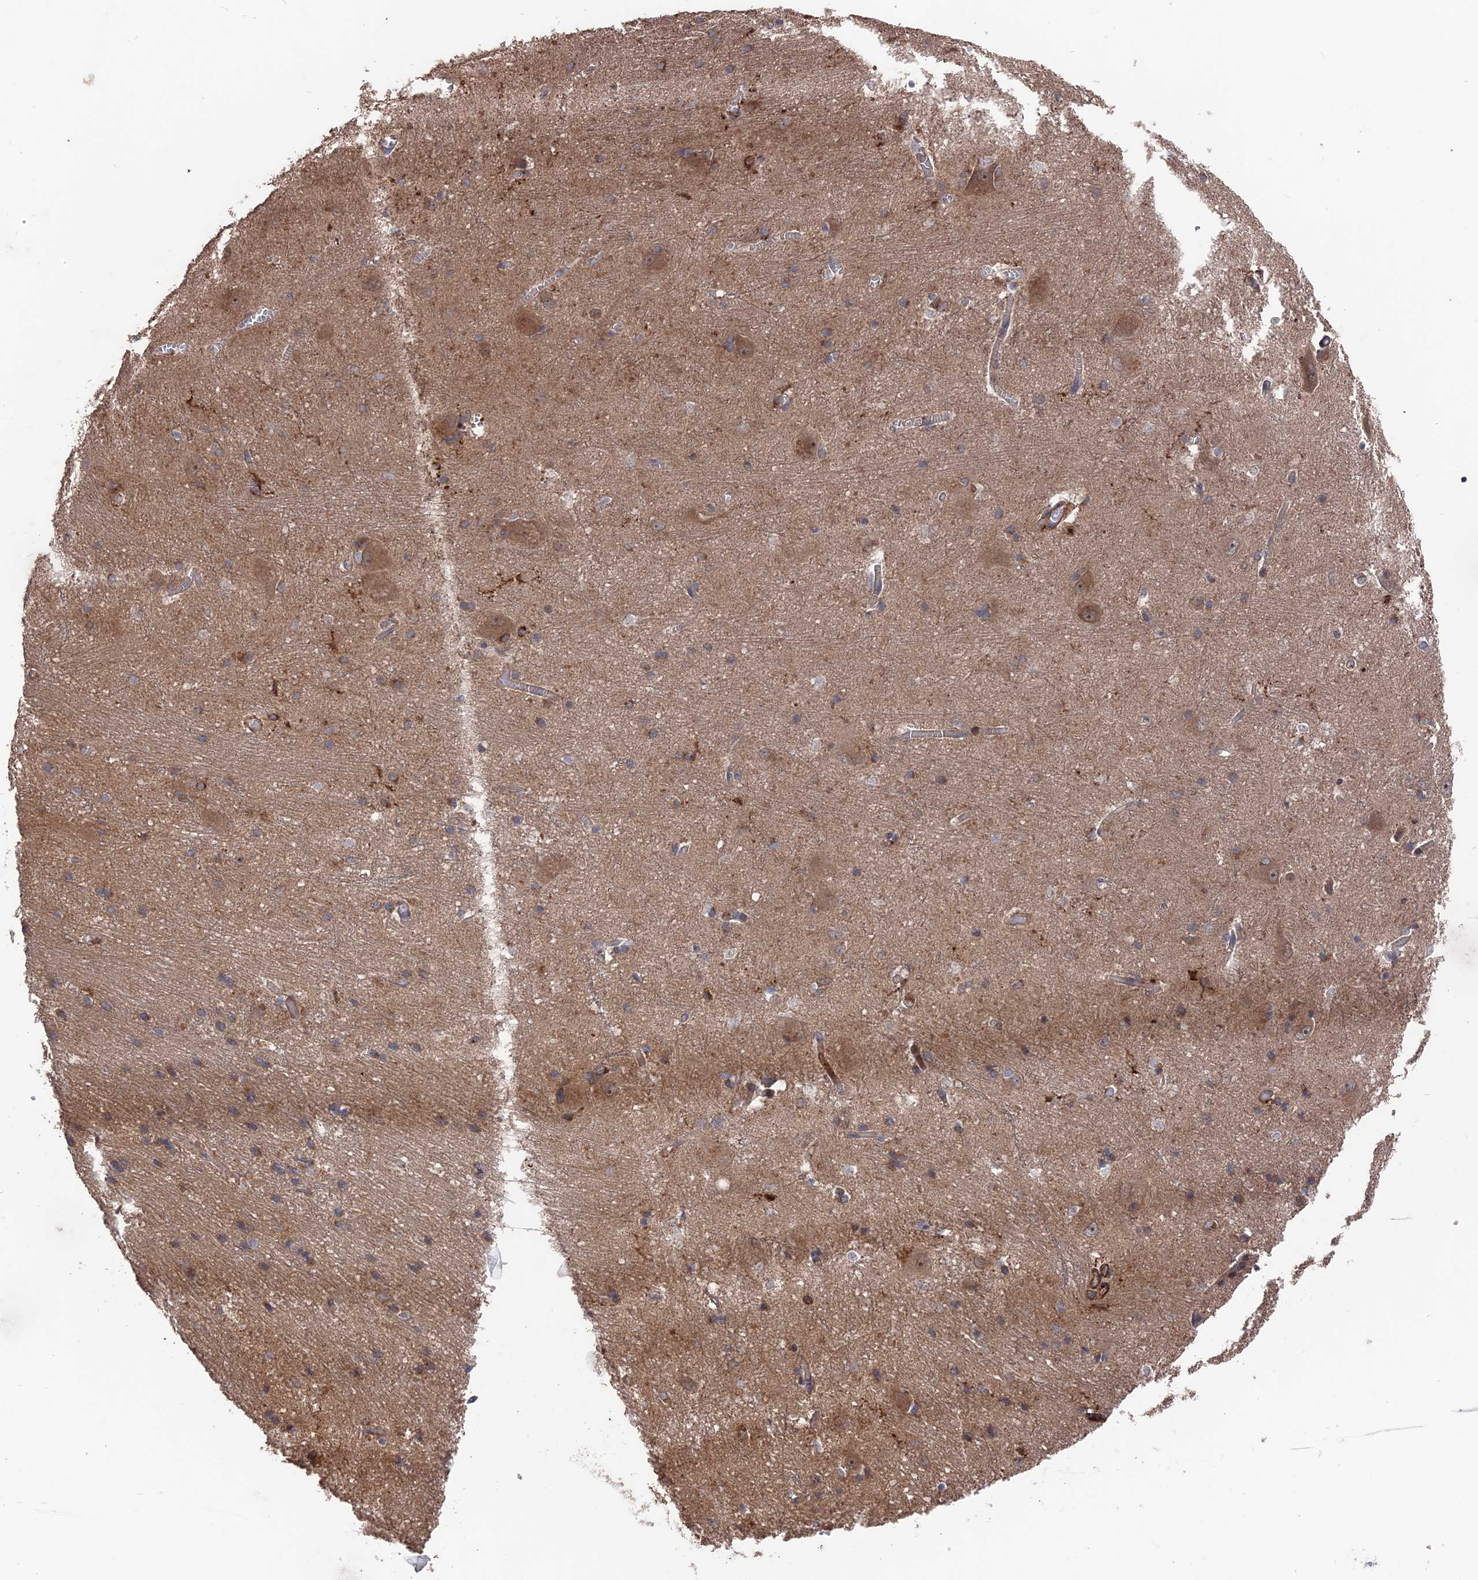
{"staining": {"intensity": "moderate", "quantity": ">75%", "location": "cytoplasmic/membranous"}, "tissue": "caudate", "cell_type": "Glial cells", "image_type": "normal", "snomed": [{"axis": "morphology", "description": "Normal tissue, NOS"}, {"axis": "topography", "description": "Lateral ventricle wall"}], "caption": "Moderate cytoplasmic/membranous protein expression is appreciated in approximately >75% of glial cells in caudate.", "gene": "DEF8", "patient": {"sex": "male", "age": 37}}